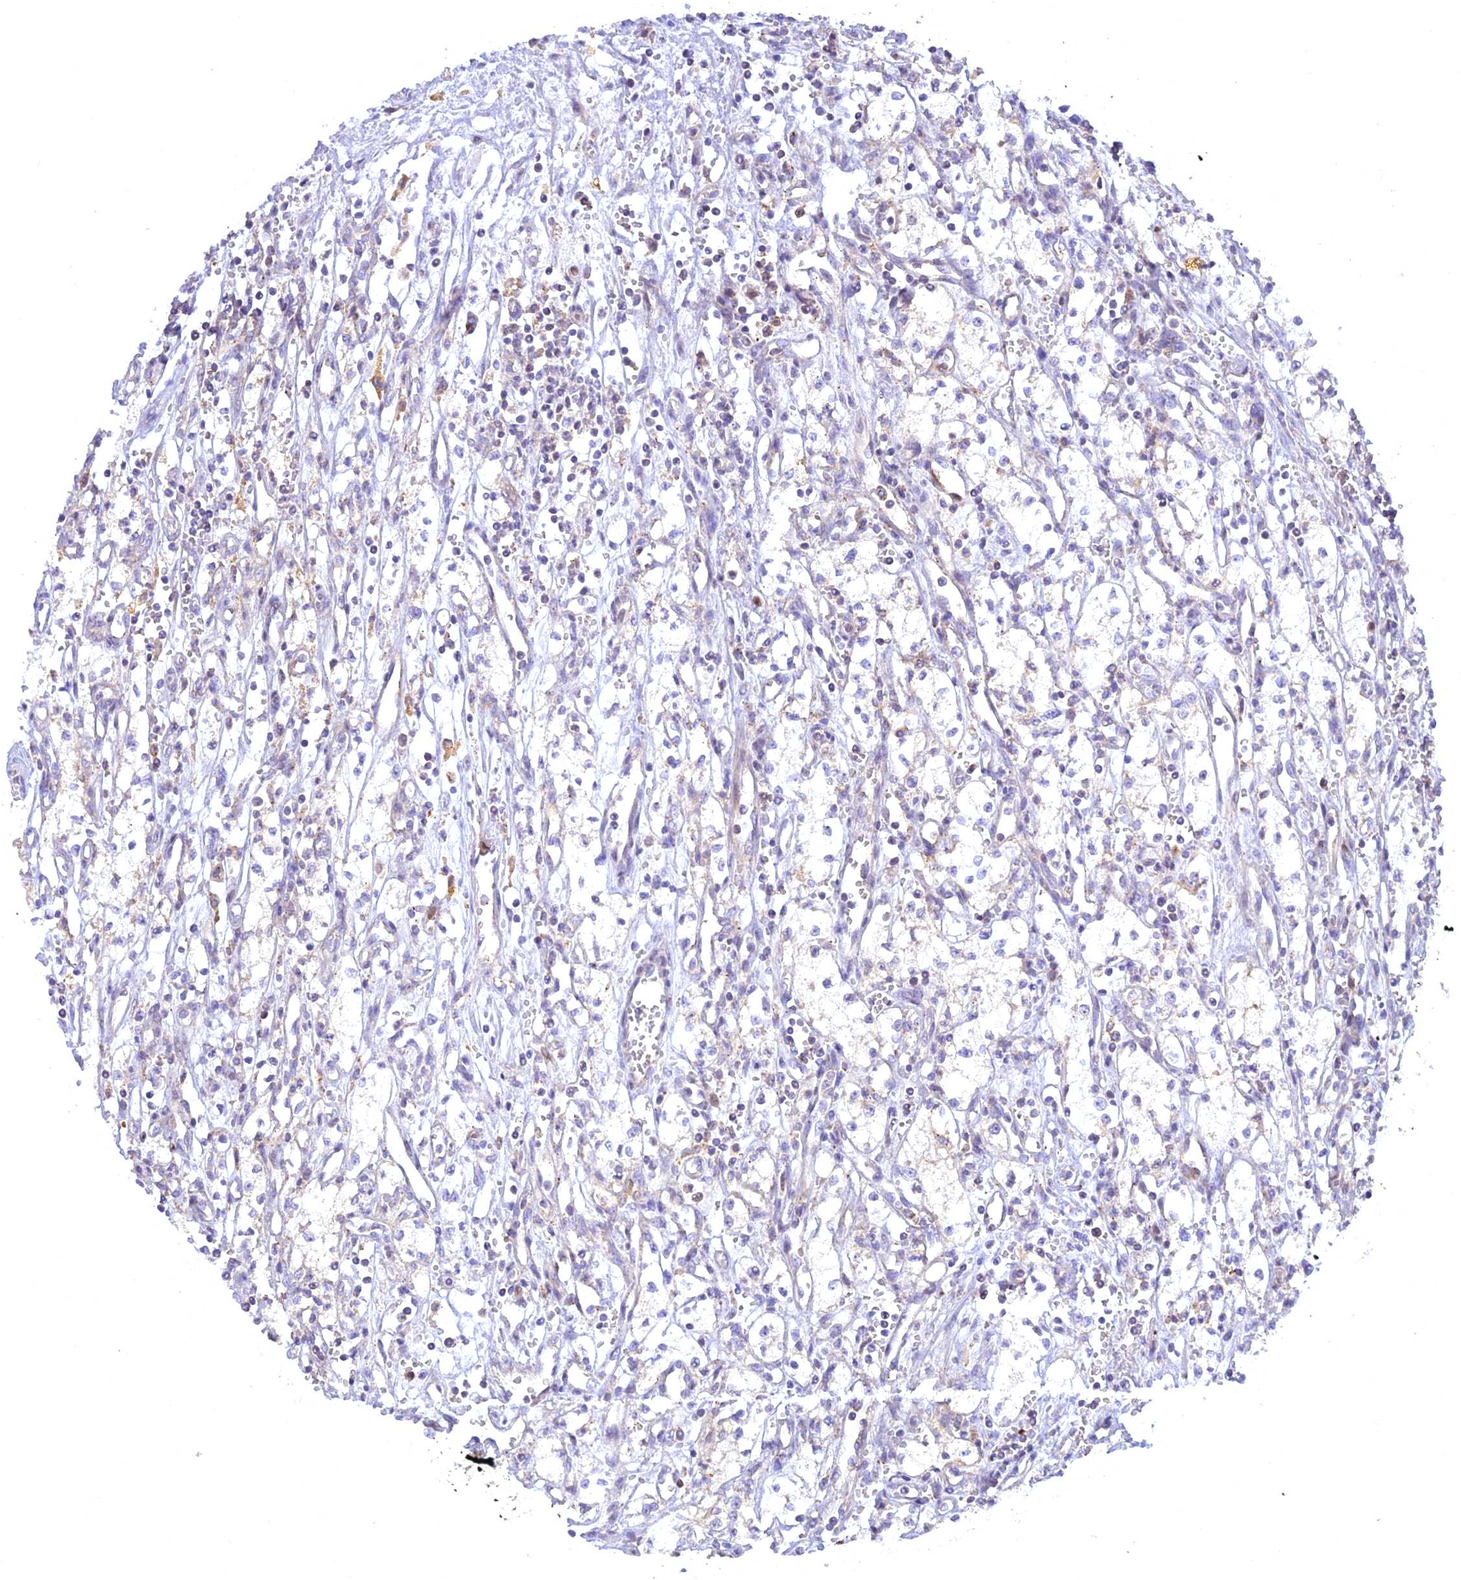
{"staining": {"intensity": "negative", "quantity": "none", "location": "none"}, "tissue": "renal cancer", "cell_type": "Tumor cells", "image_type": "cancer", "snomed": [{"axis": "morphology", "description": "Adenocarcinoma, NOS"}, {"axis": "topography", "description": "Kidney"}], "caption": "Micrograph shows no protein staining in tumor cells of renal cancer tissue. (DAB immunohistochemistry with hematoxylin counter stain).", "gene": "CENPV", "patient": {"sex": "male", "age": 59}}